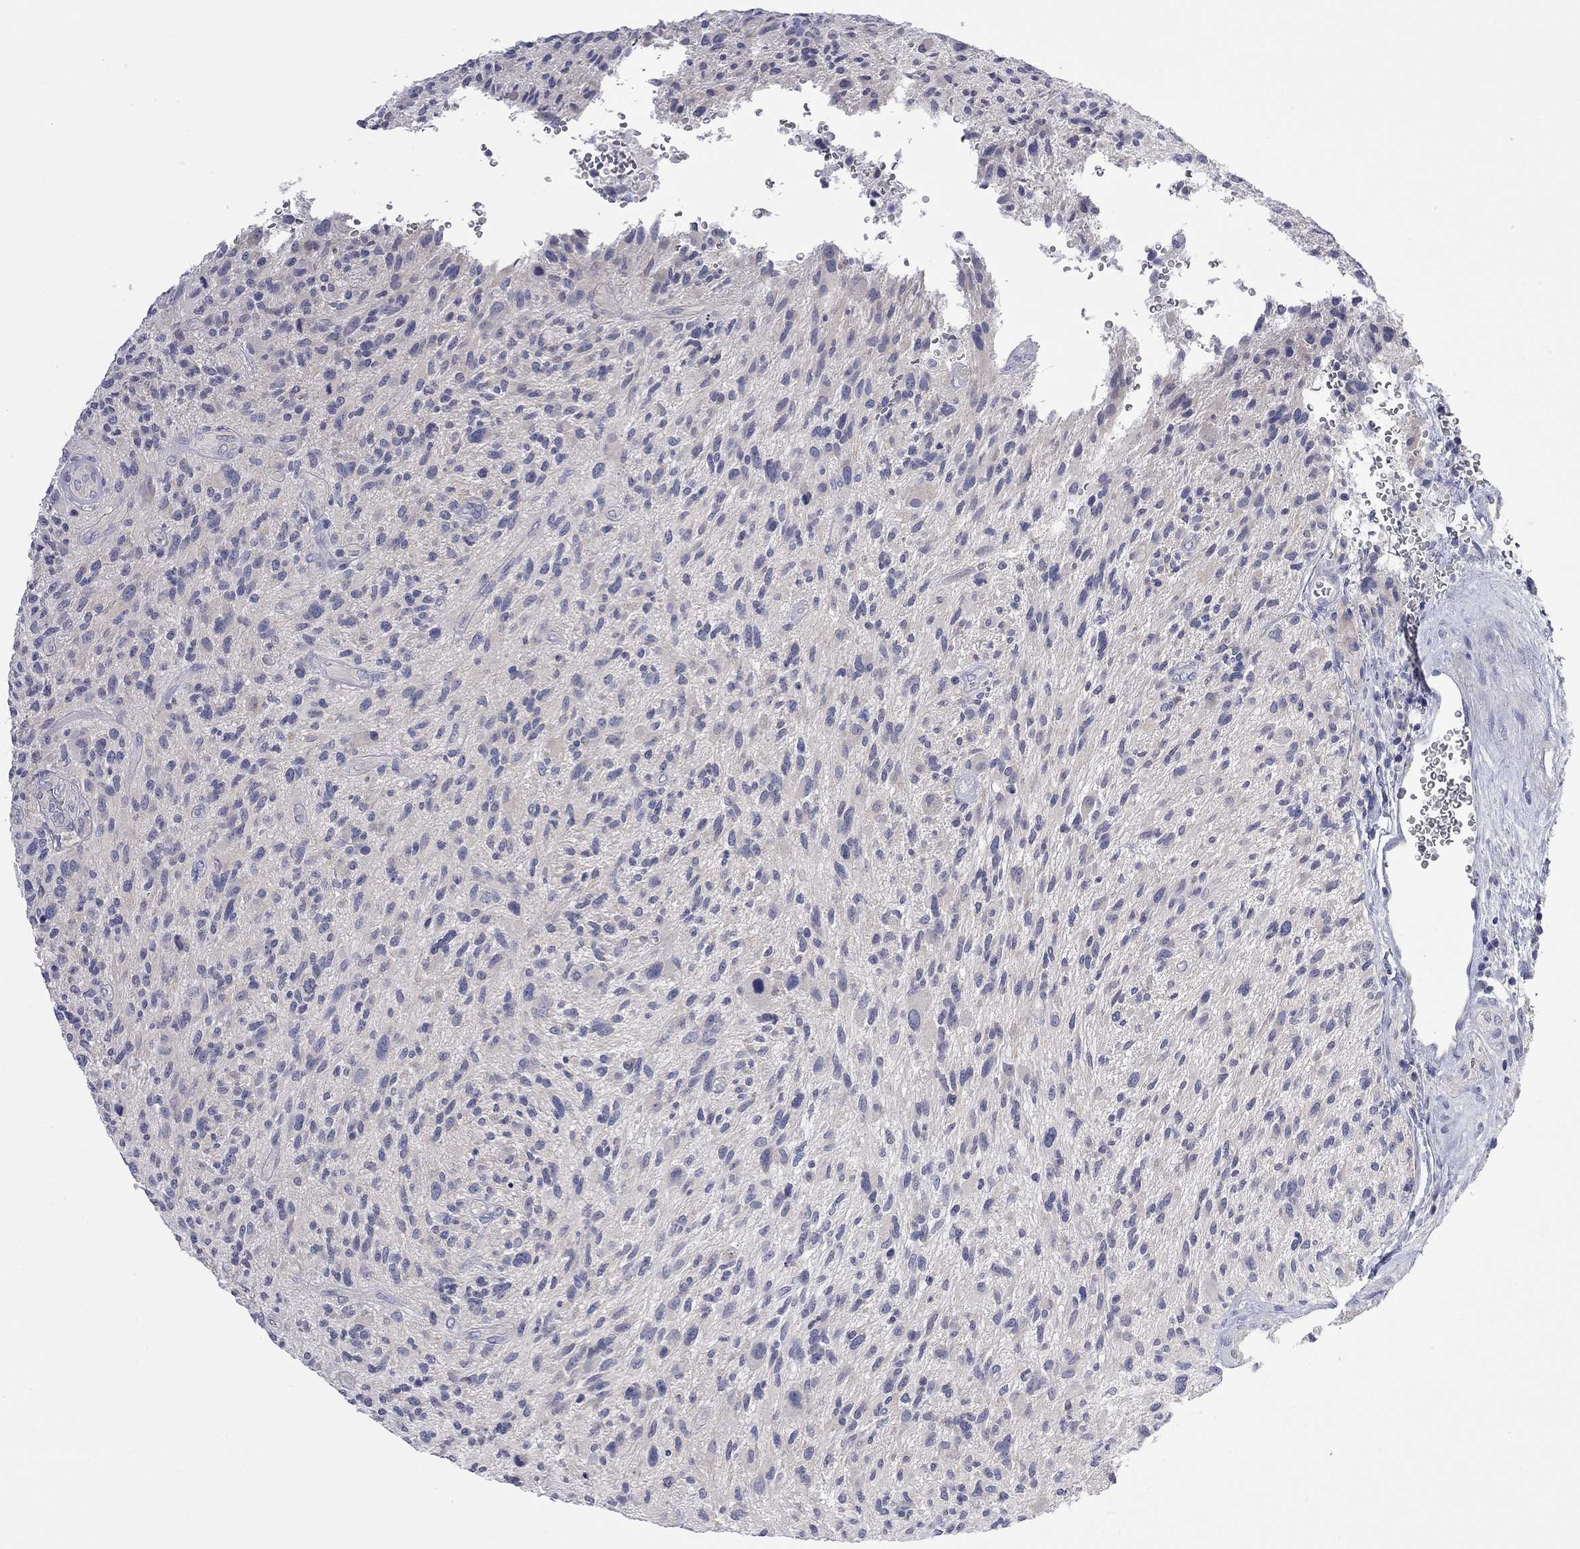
{"staining": {"intensity": "negative", "quantity": "none", "location": "none"}, "tissue": "glioma", "cell_type": "Tumor cells", "image_type": "cancer", "snomed": [{"axis": "morphology", "description": "Glioma, malignant, High grade"}, {"axis": "topography", "description": "Brain"}], "caption": "Immunohistochemical staining of glioma displays no significant expression in tumor cells.", "gene": "ABCB4", "patient": {"sex": "male", "age": 47}}